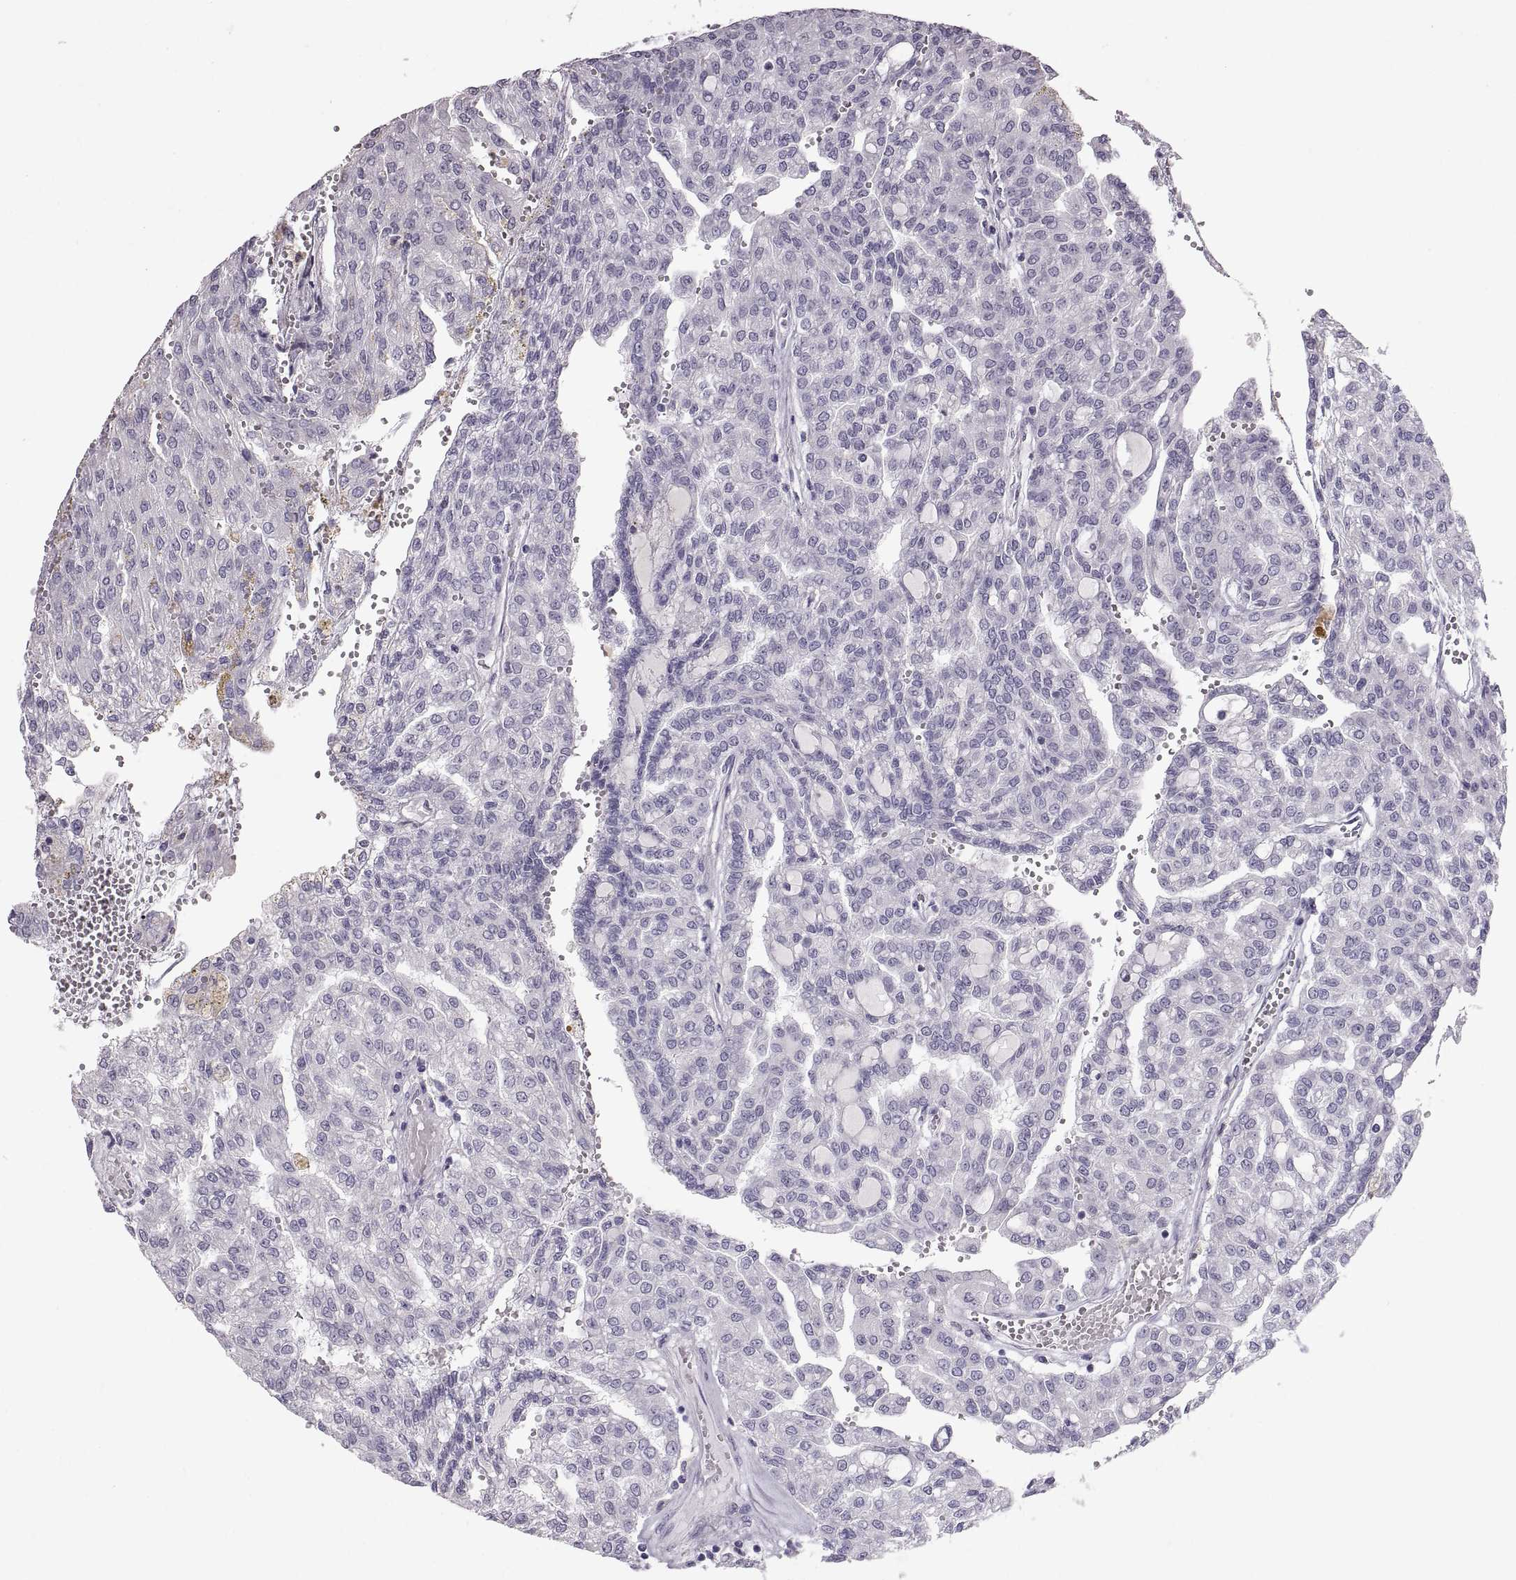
{"staining": {"intensity": "negative", "quantity": "none", "location": "none"}, "tissue": "renal cancer", "cell_type": "Tumor cells", "image_type": "cancer", "snomed": [{"axis": "morphology", "description": "Adenocarcinoma, NOS"}, {"axis": "topography", "description": "Kidney"}], "caption": "IHC of human adenocarcinoma (renal) exhibits no expression in tumor cells.", "gene": "SPACDR", "patient": {"sex": "male", "age": 63}}